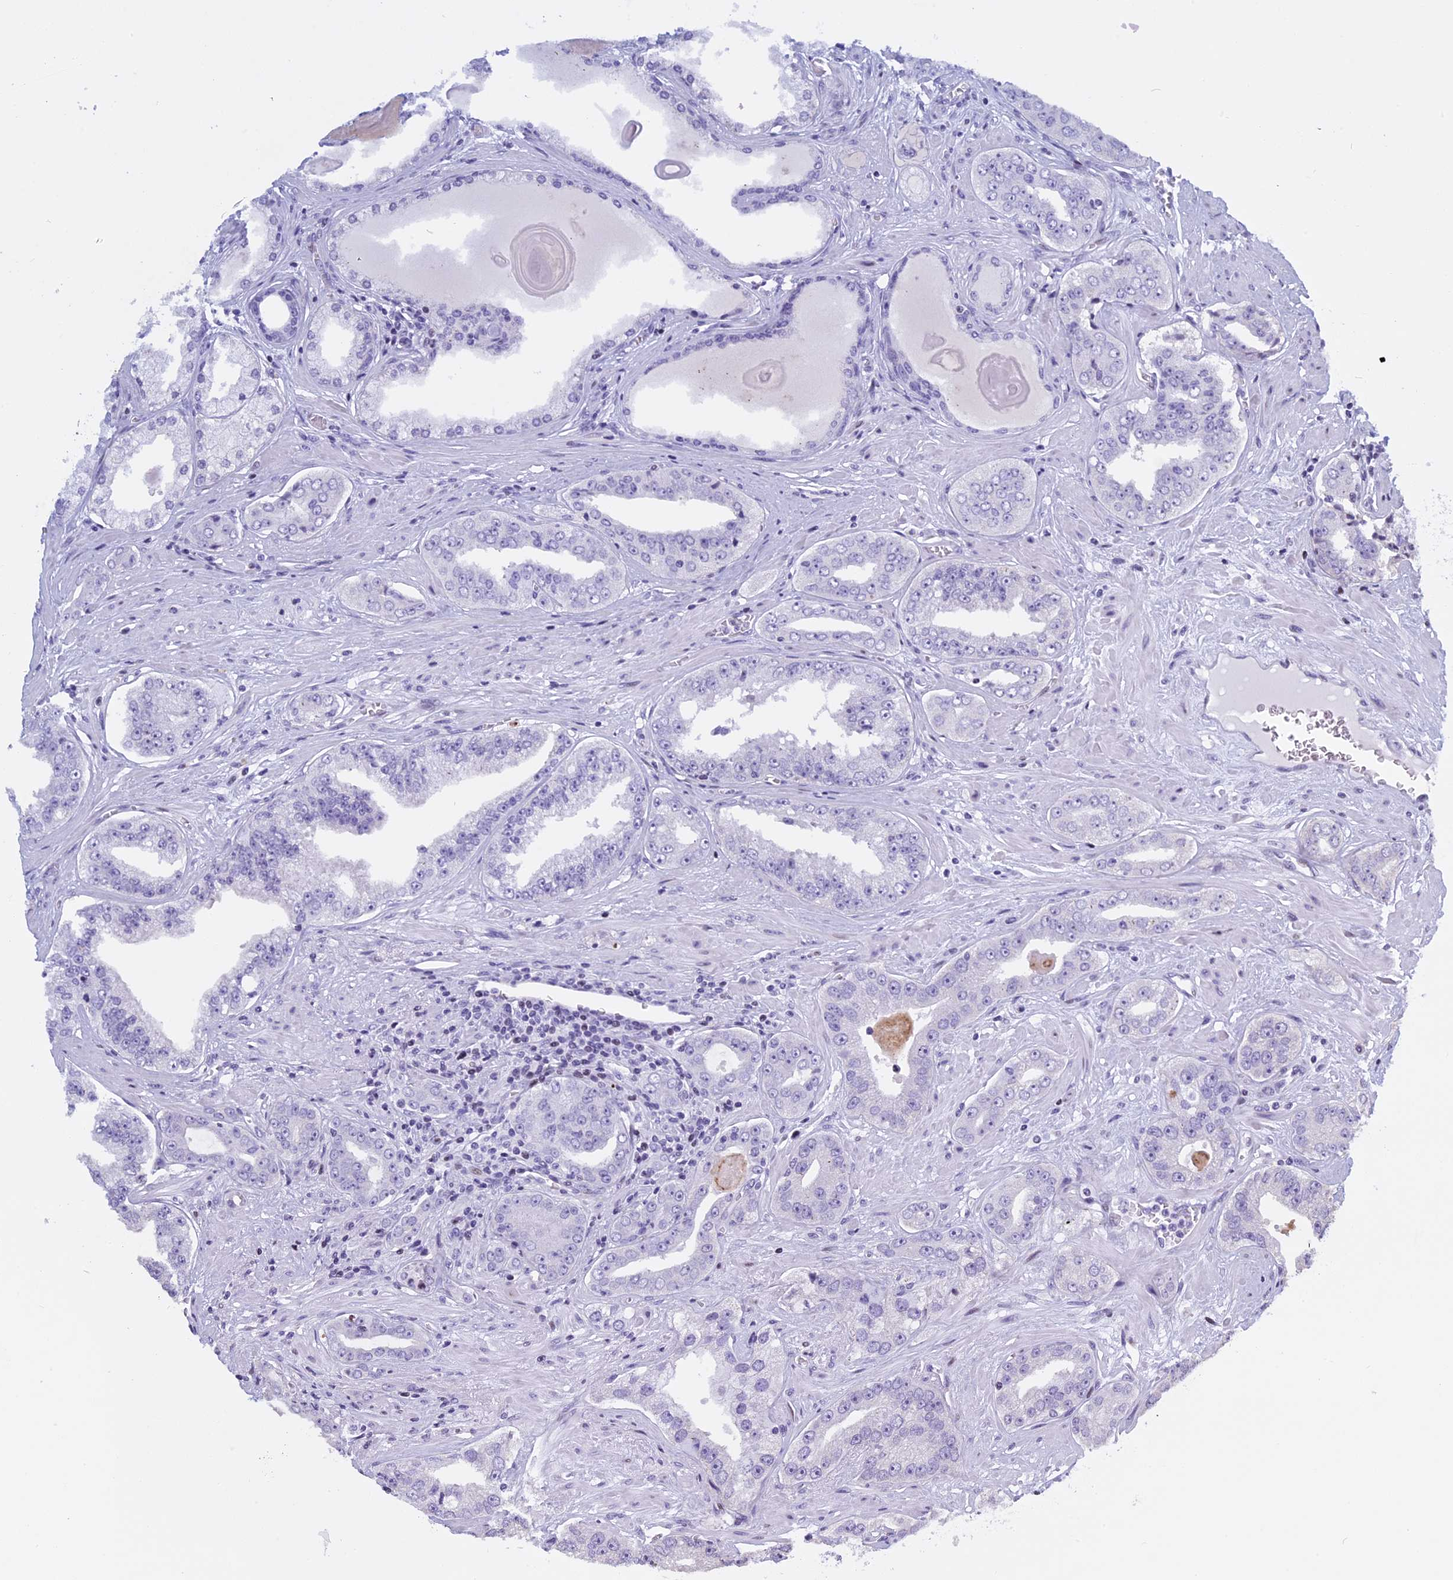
{"staining": {"intensity": "negative", "quantity": "none", "location": "none"}, "tissue": "prostate cancer", "cell_type": "Tumor cells", "image_type": "cancer", "snomed": [{"axis": "morphology", "description": "Adenocarcinoma, High grade"}, {"axis": "topography", "description": "Prostate"}], "caption": "Adenocarcinoma (high-grade) (prostate) stained for a protein using IHC reveals no positivity tumor cells.", "gene": "KCTD21", "patient": {"sex": "male", "age": 71}}